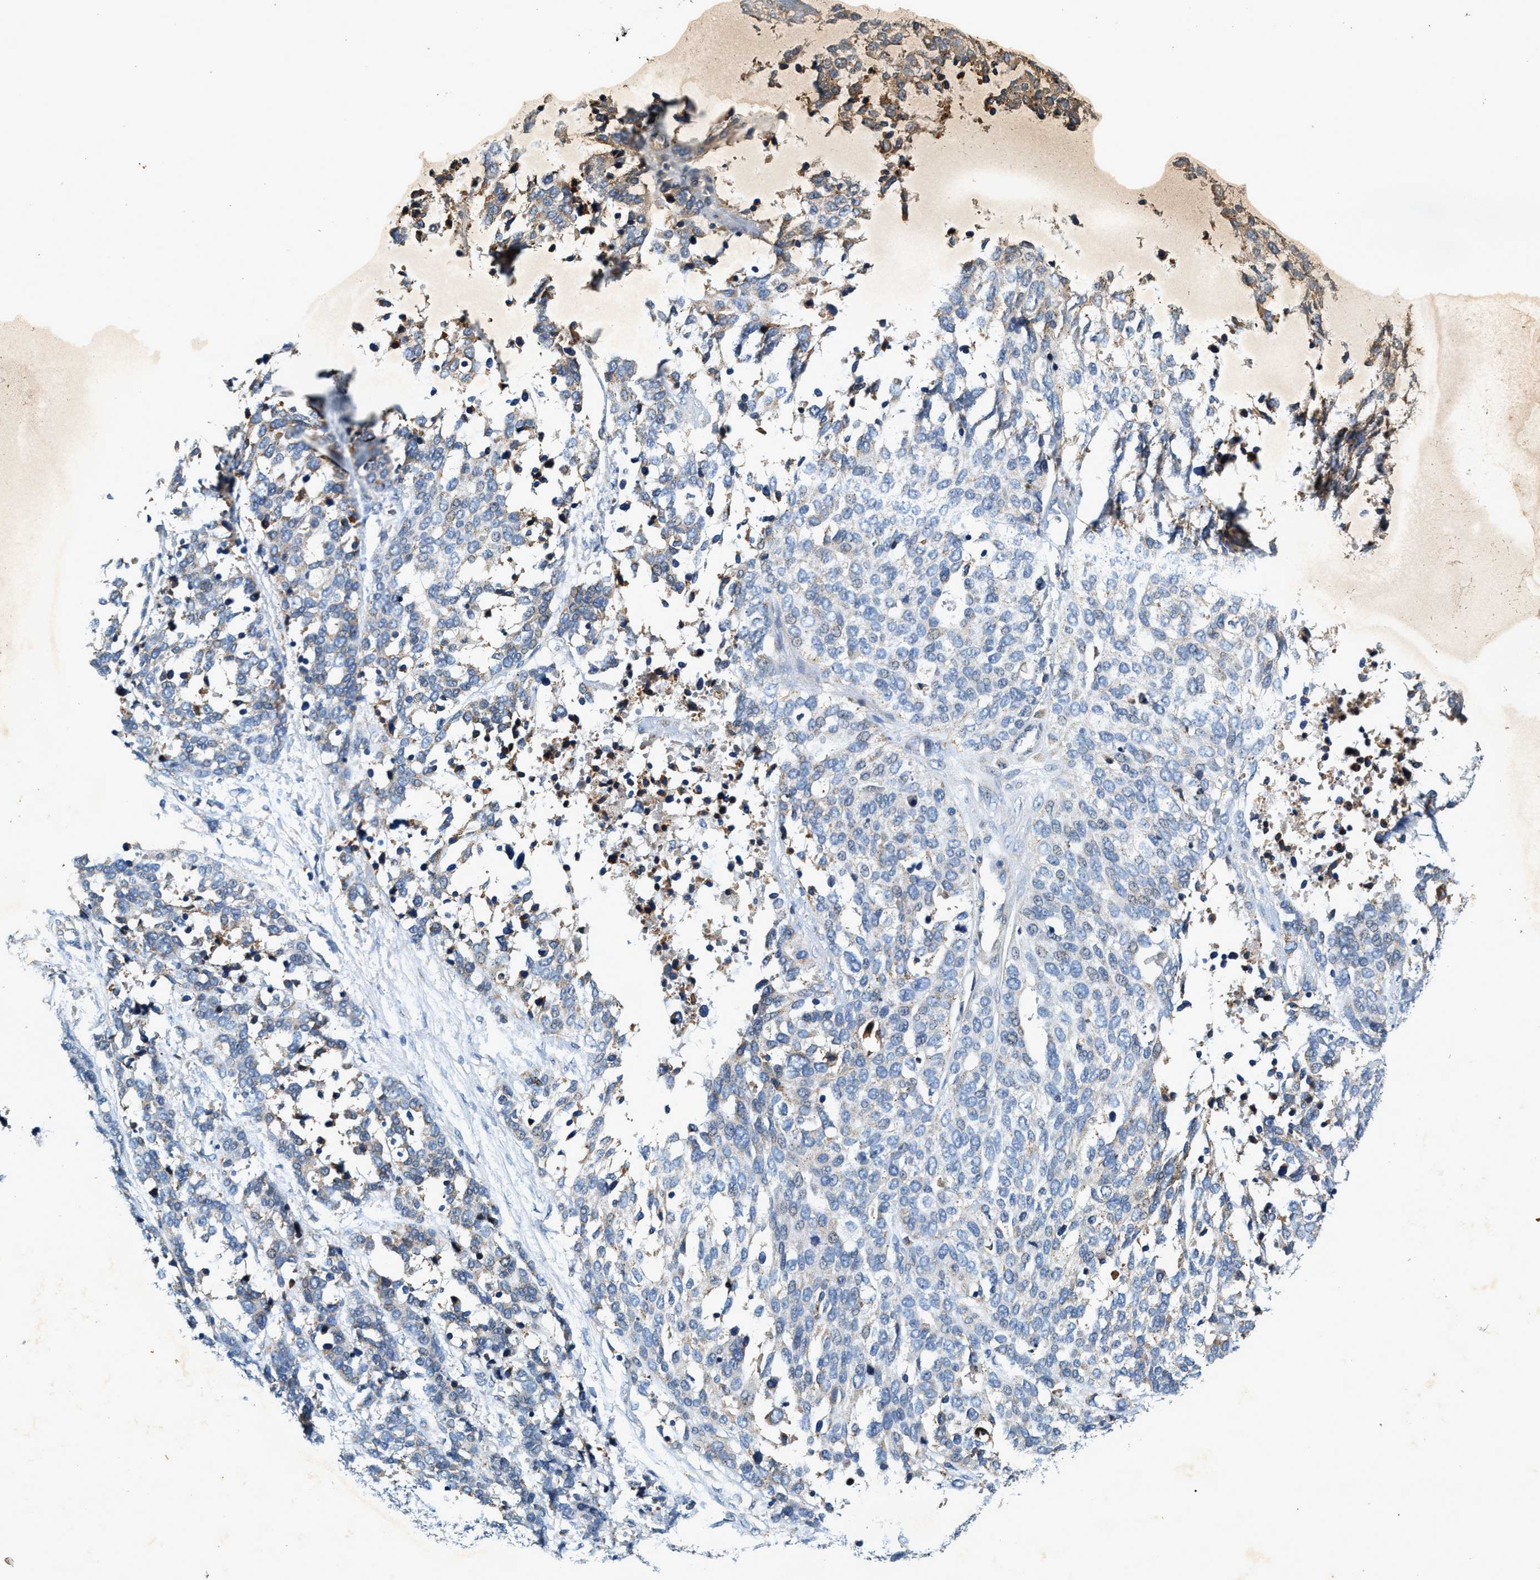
{"staining": {"intensity": "negative", "quantity": "none", "location": "none"}, "tissue": "ovarian cancer", "cell_type": "Tumor cells", "image_type": "cancer", "snomed": [{"axis": "morphology", "description": "Cystadenocarcinoma, serous, NOS"}, {"axis": "topography", "description": "Ovary"}], "caption": "Ovarian cancer (serous cystadenocarcinoma) was stained to show a protein in brown. There is no significant expression in tumor cells.", "gene": "DUSP10", "patient": {"sex": "female", "age": 44}}